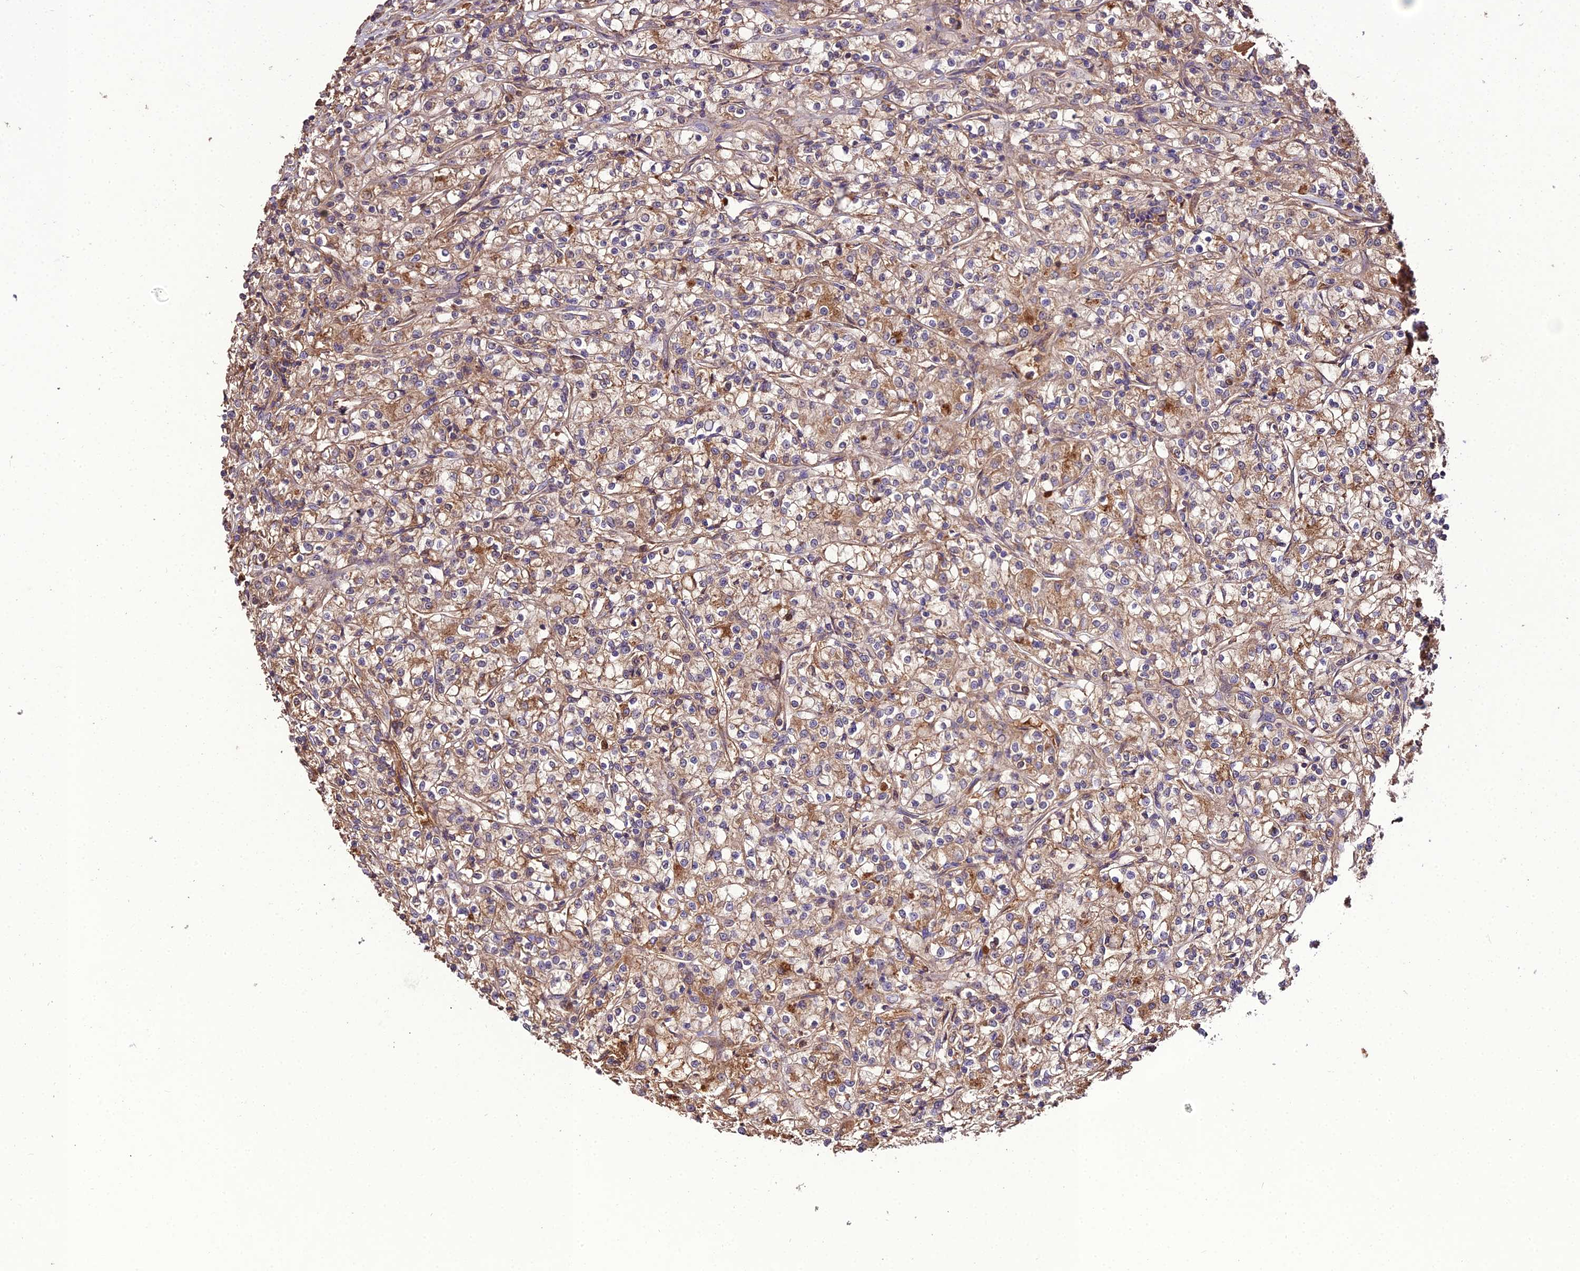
{"staining": {"intensity": "weak", "quantity": ">75%", "location": "cytoplasmic/membranous"}, "tissue": "renal cancer", "cell_type": "Tumor cells", "image_type": "cancer", "snomed": [{"axis": "morphology", "description": "Adenocarcinoma, NOS"}, {"axis": "topography", "description": "Kidney"}], "caption": "IHC histopathology image of neoplastic tissue: human renal cancer stained using IHC exhibits low levels of weak protein expression localized specifically in the cytoplasmic/membranous of tumor cells, appearing as a cytoplasmic/membranous brown color.", "gene": "KCTD16", "patient": {"sex": "female", "age": 59}}